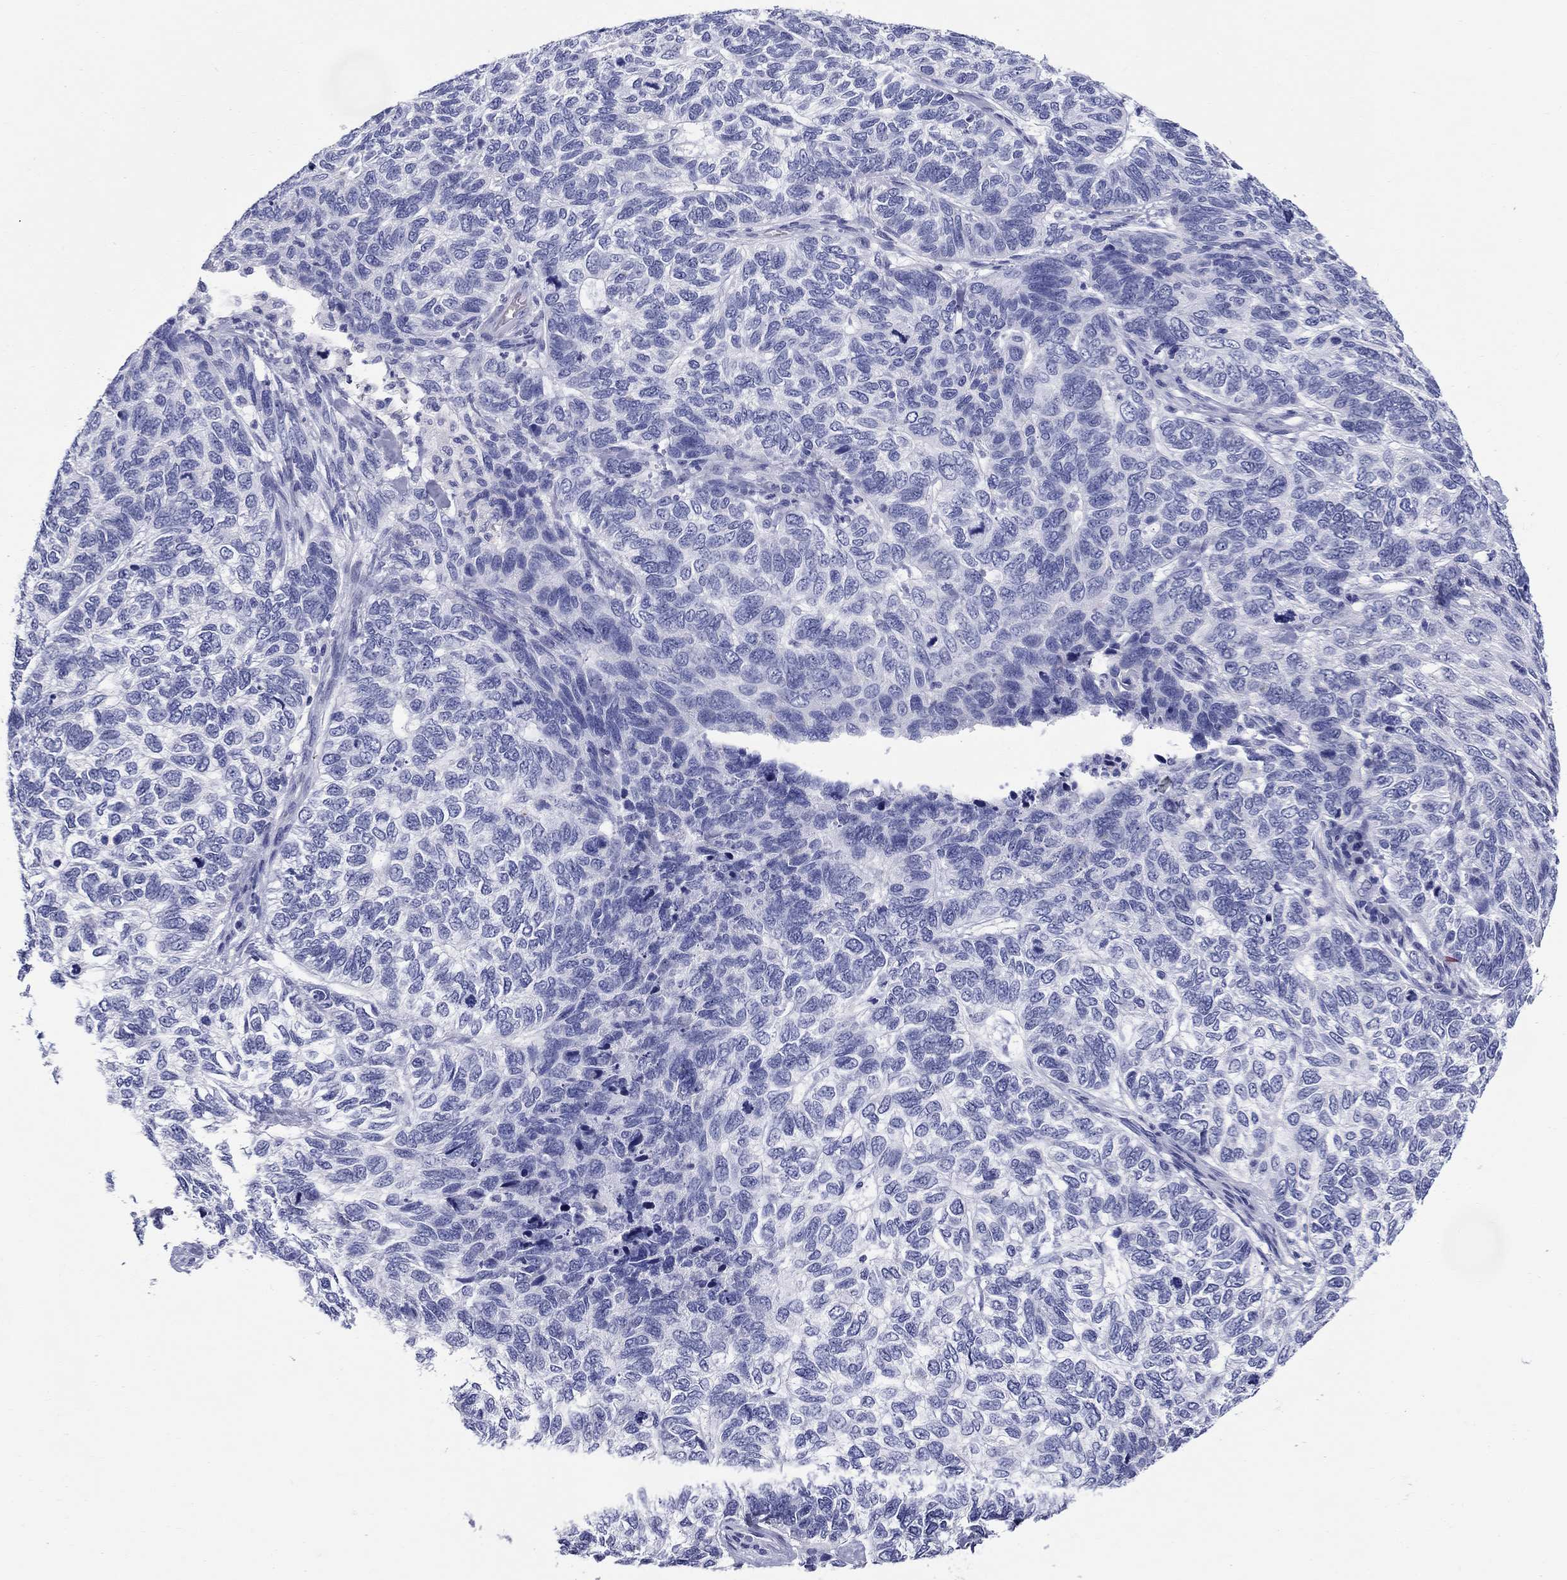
{"staining": {"intensity": "negative", "quantity": "none", "location": "none"}, "tissue": "skin cancer", "cell_type": "Tumor cells", "image_type": "cancer", "snomed": [{"axis": "morphology", "description": "Basal cell carcinoma"}, {"axis": "topography", "description": "Skin"}], "caption": "An image of skin cancer stained for a protein shows no brown staining in tumor cells.", "gene": "LAMP5", "patient": {"sex": "female", "age": 65}}